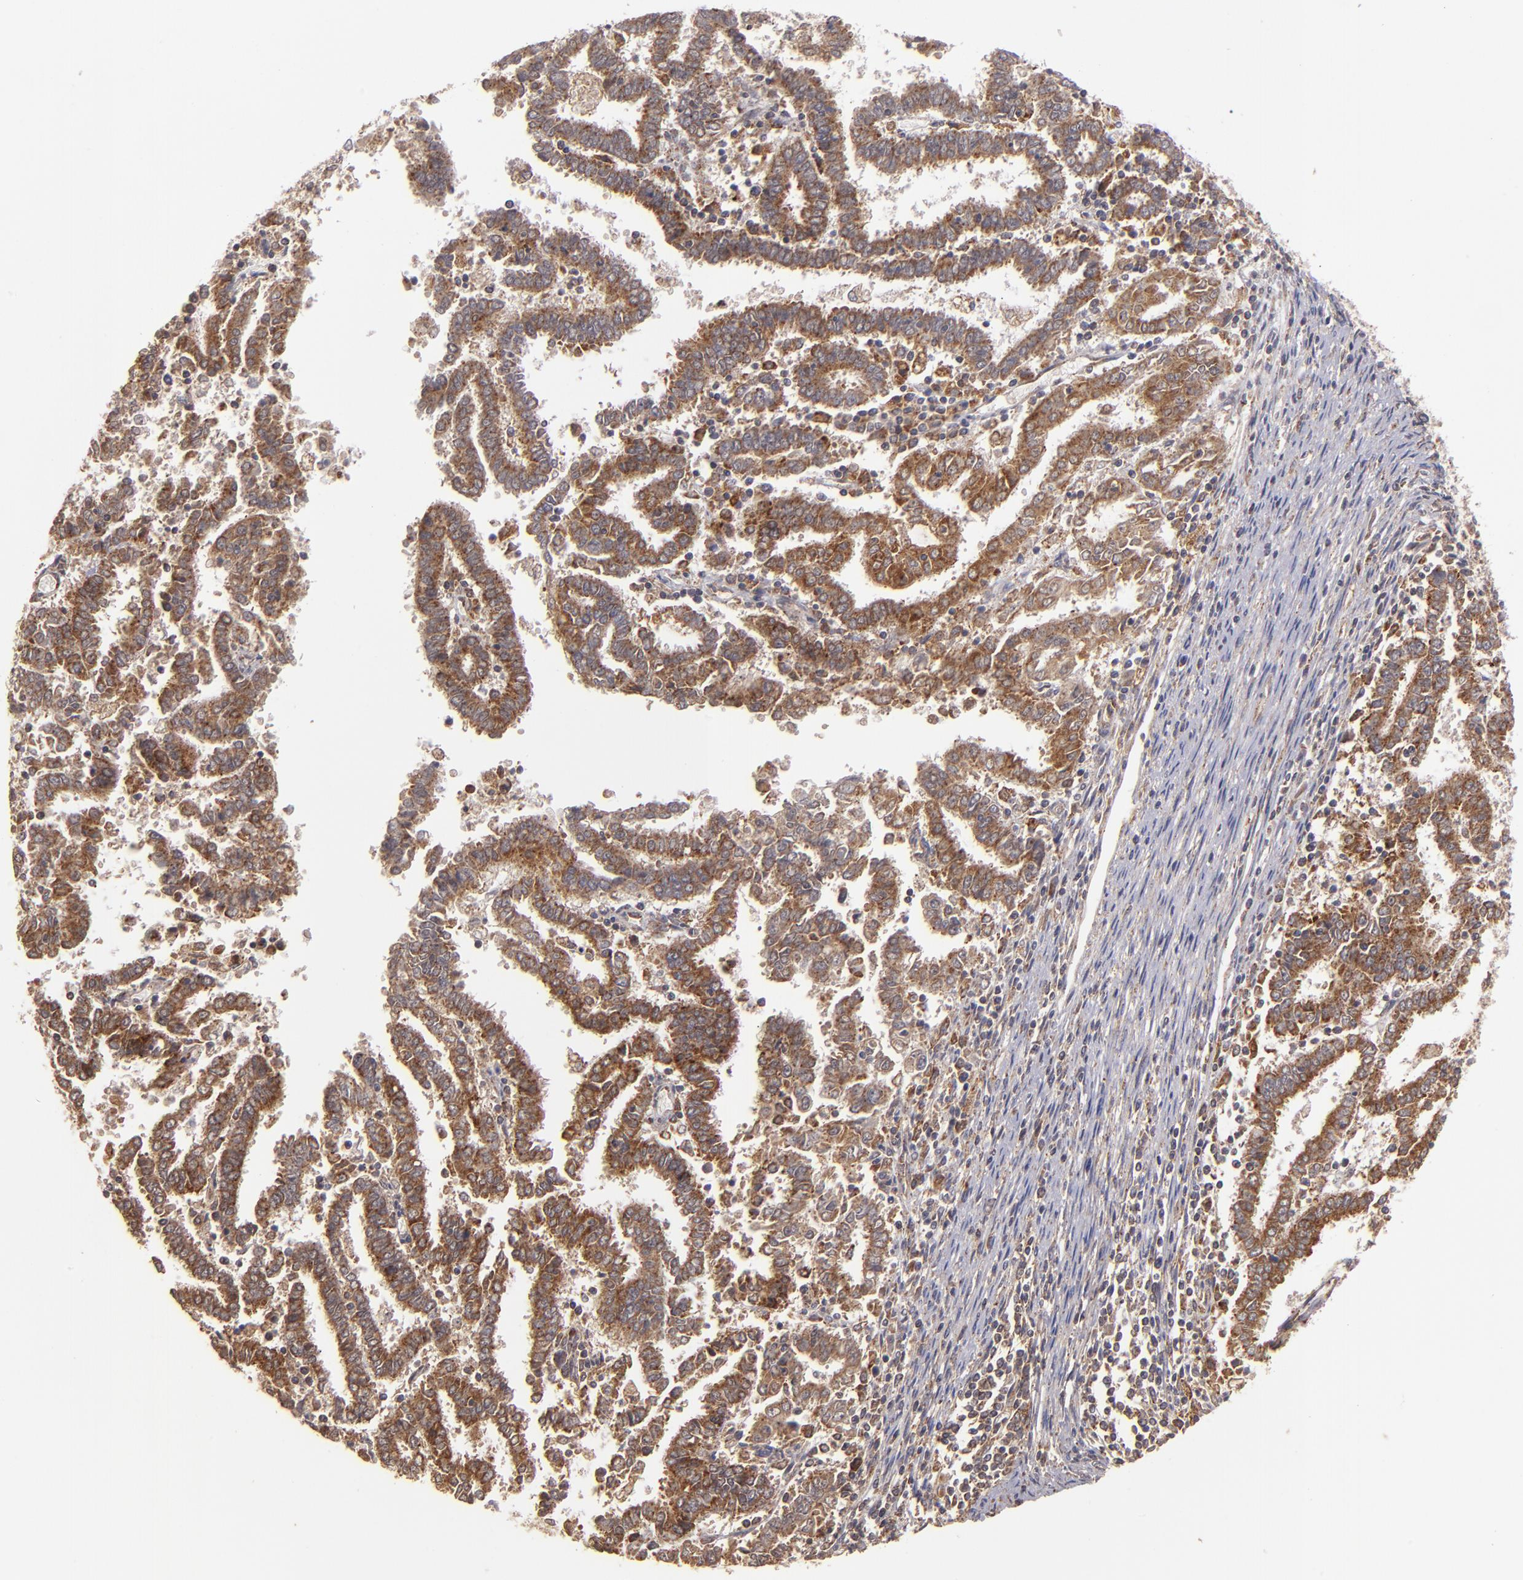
{"staining": {"intensity": "moderate", "quantity": ">75%", "location": "cytoplasmic/membranous"}, "tissue": "endometrial cancer", "cell_type": "Tumor cells", "image_type": "cancer", "snomed": [{"axis": "morphology", "description": "Adenocarcinoma, NOS"}, {"axis": "topography", "description": "Uterus"}], "caption": "Protein staining by IHC shows moderate cytoplasmic/membranous positivity in about >75% of tumor cells in endometrial cancer (adenocarcinoma).", "gene": "ZFYVE1", "patient": {"sex": "female", "age": 83}}